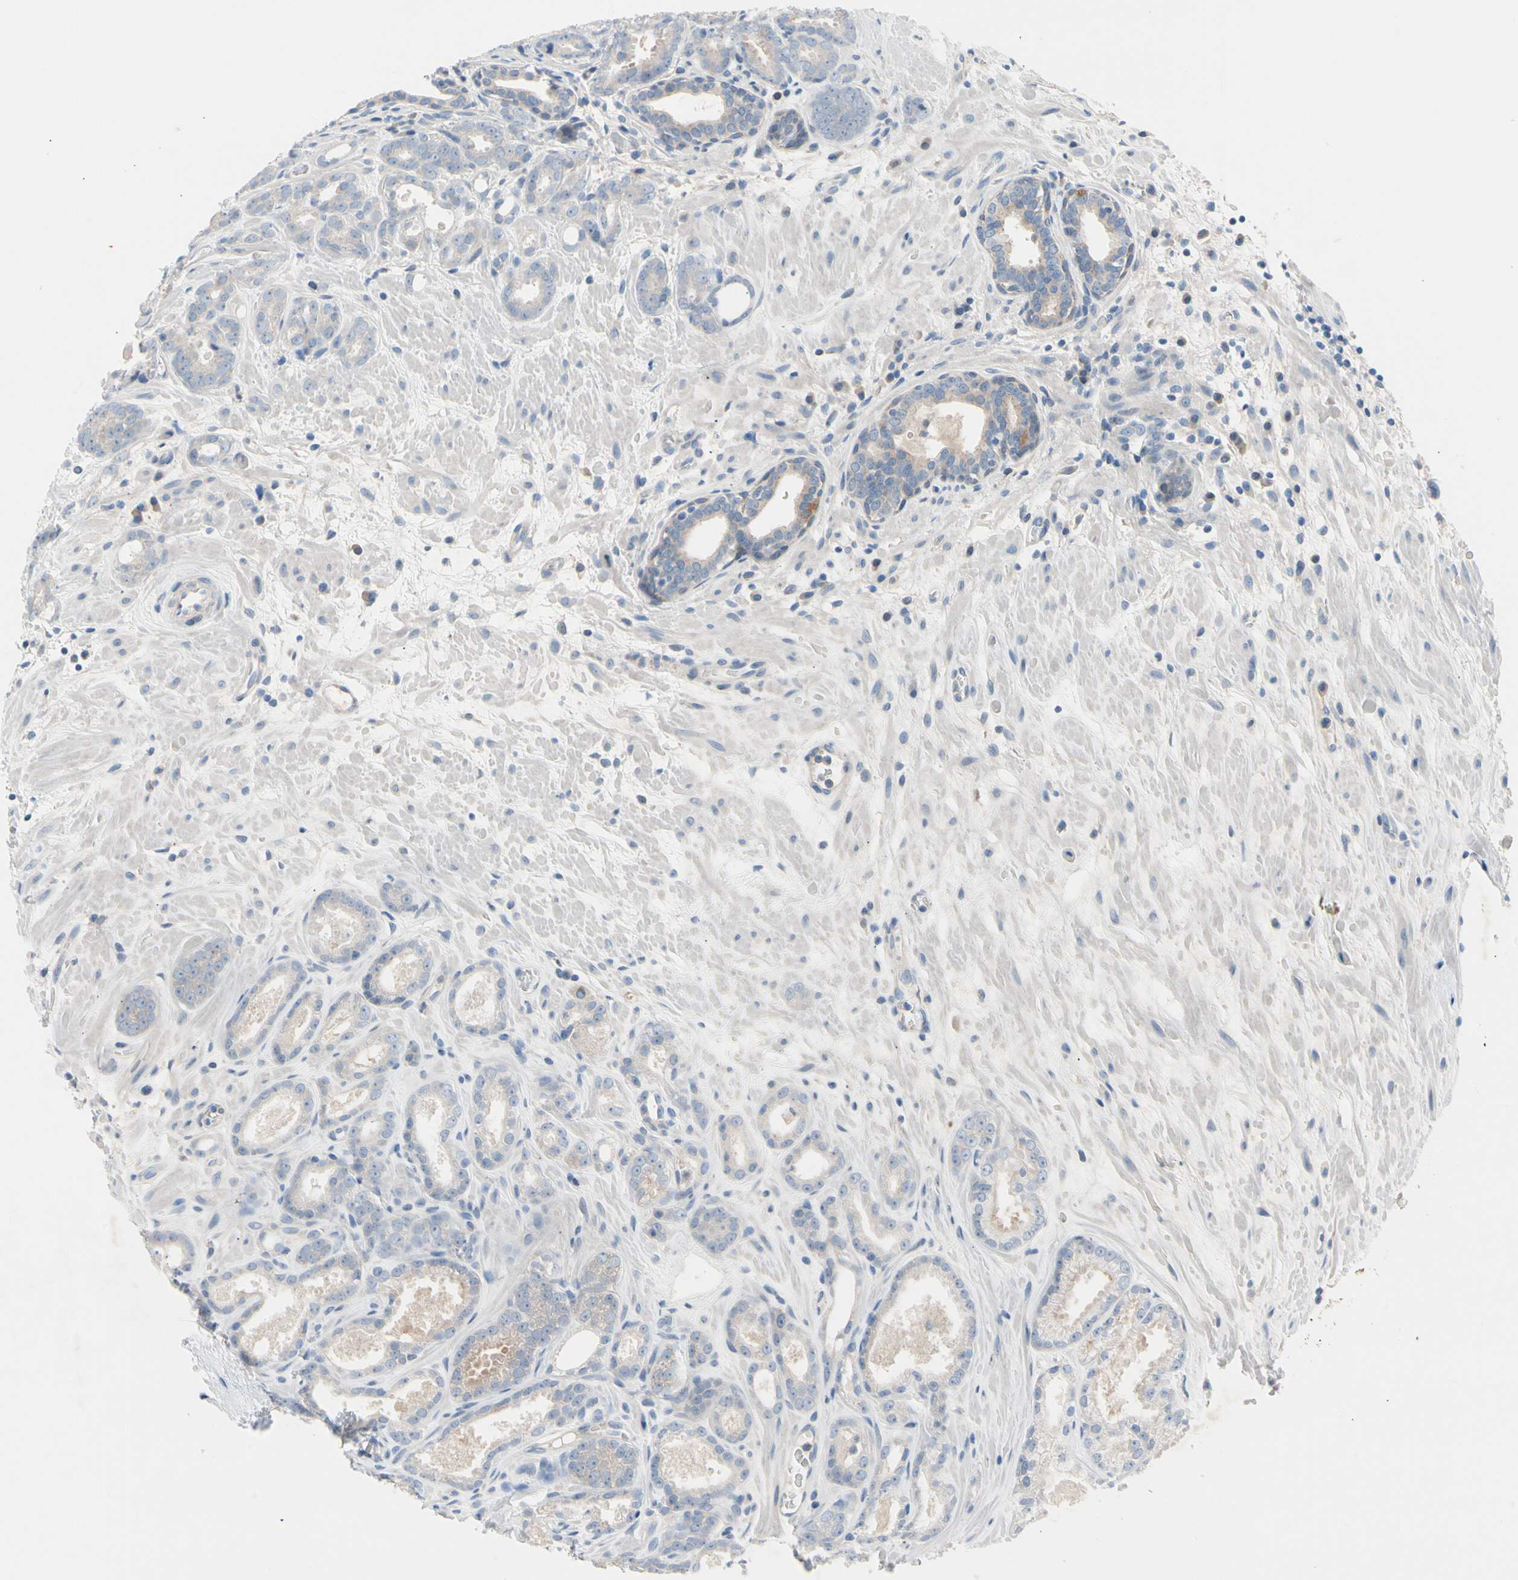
{"staining": {"intensity": "weak", "quantity": "25%-75%", "location": "cytoplasmic/membranous"}, "tissue": "prostate cancer", "cell_type": "Tumor cells", "image_type": "cancer", "snomed": [{"axis": "morphology", "description": "Adenocarcinoma, Low grade"}, {"axis": "topography", "description": "Prostate"}], "caption": "Prostate adenocarcinoma (low-grade) tissue shows weak cytoplasmic/membranous positivity in approximately 25%-75% of tumor cells, visualized by immunohistochemistry. The protein is stained brown, and the nuclei are stained in blue (DAB (3,3'-diaminobenzidine) IHC with brightfield microscopy, high magnification).", "gene": "CASQ1", "patient": {"sex": "male", "age": 57}}